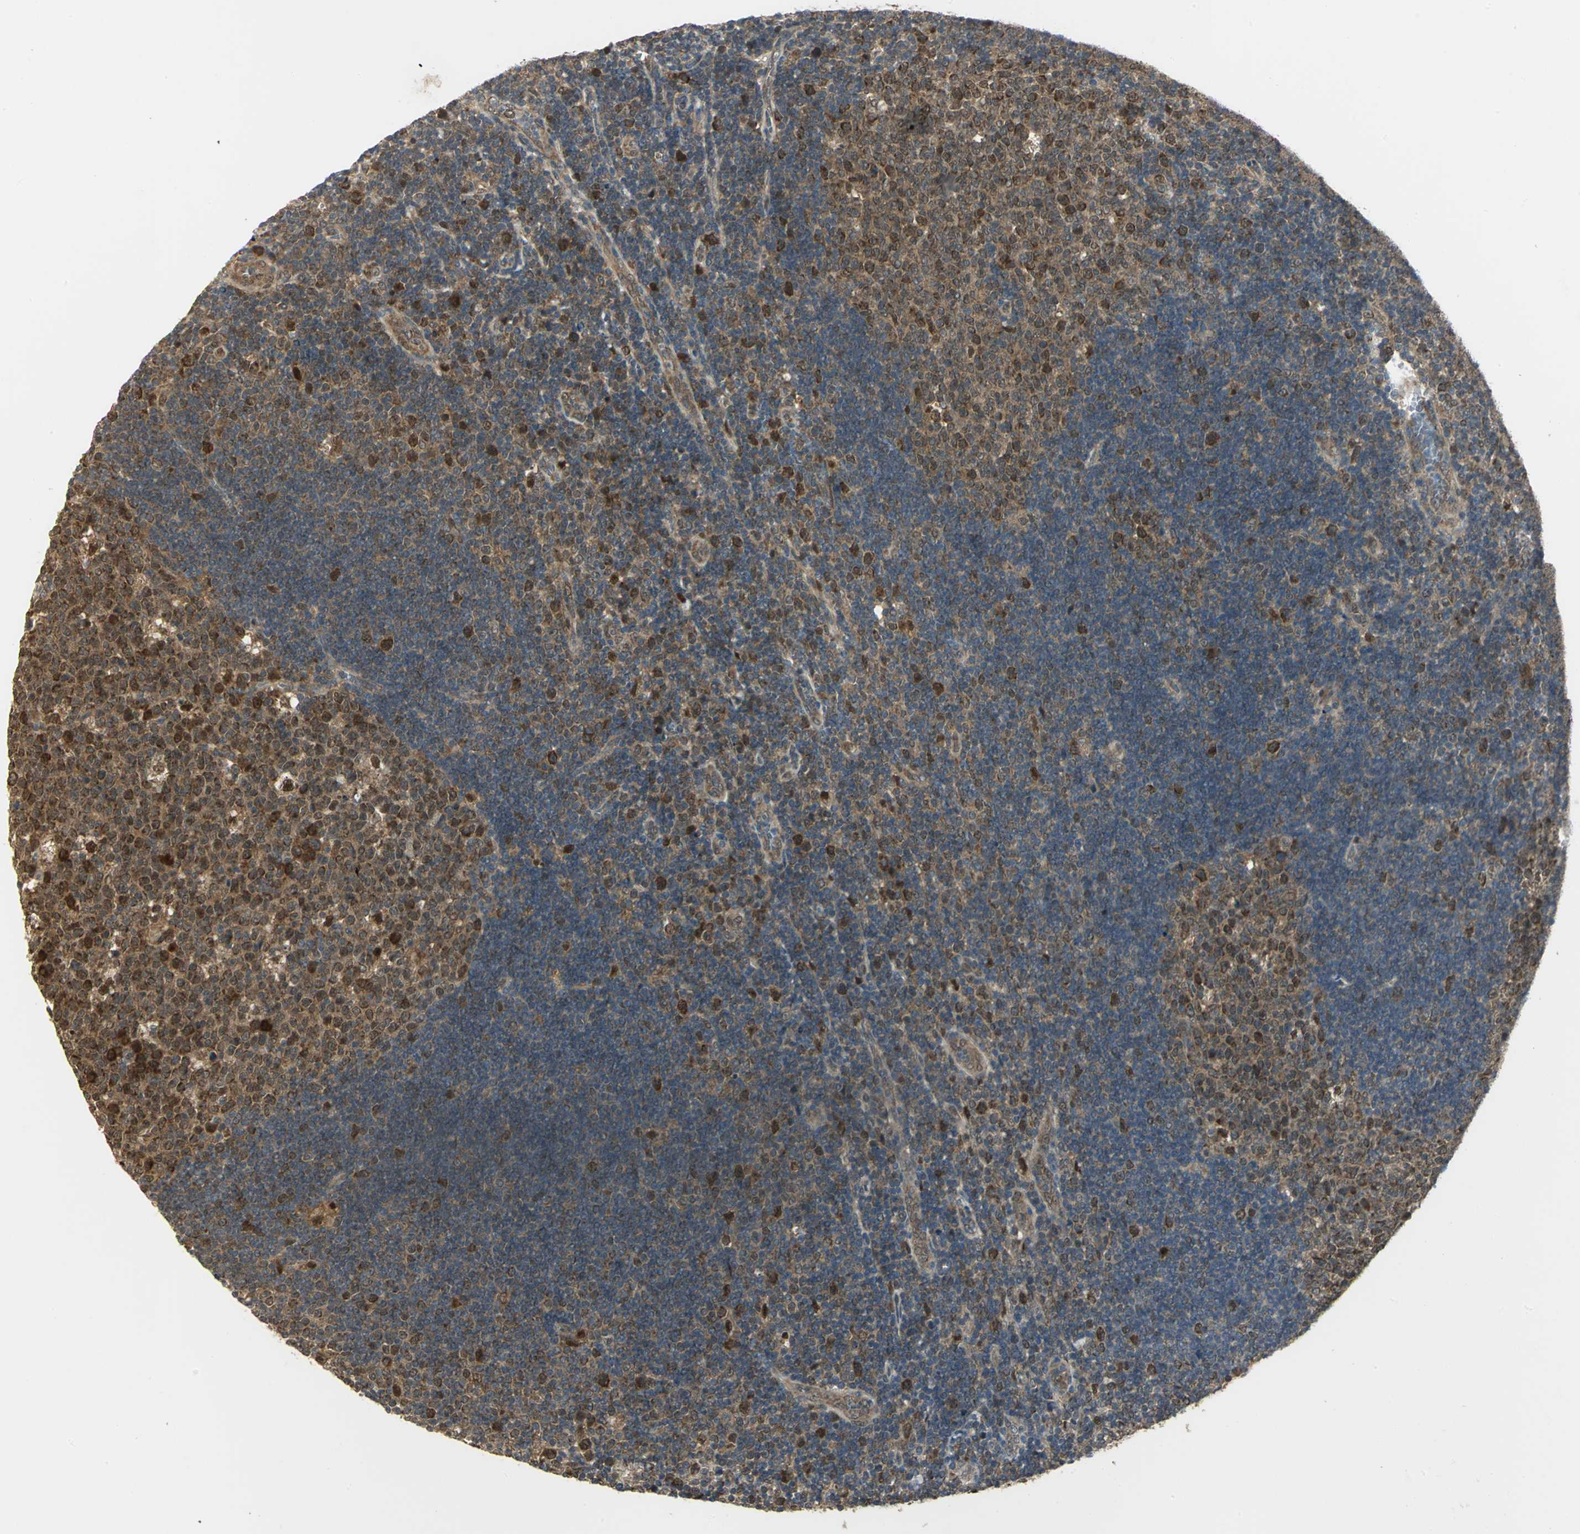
{"staining": {"intensity": "moderate", "quantity": ">75%", "location": "cytoplasmic/membranous,nuclear"}, "tissue": "lymph node", "cell_type": "Germinal center cells", "image_type": "normal", "snomed": [{"axis": "morphology", "description": "Normal tissue, NOS"}, {"axis": "topography", "description": "Lymph node"}, {"axis": "topography", "description": "Salivary gland"}], "caption": "Immunohistochemistry (IHC) micrograph of unremarkable lymph node: human lymph node stained using IHC demonstrates medium levels of moderate protein expression localized specifically in the cytoplasmic/membranous,nuclear of germinal center cells, appearing as a cytoplasmic/membranous,nuclear brown color.", "gene": "PSMC4", "patient": {"sex": "male", "age": 8}}